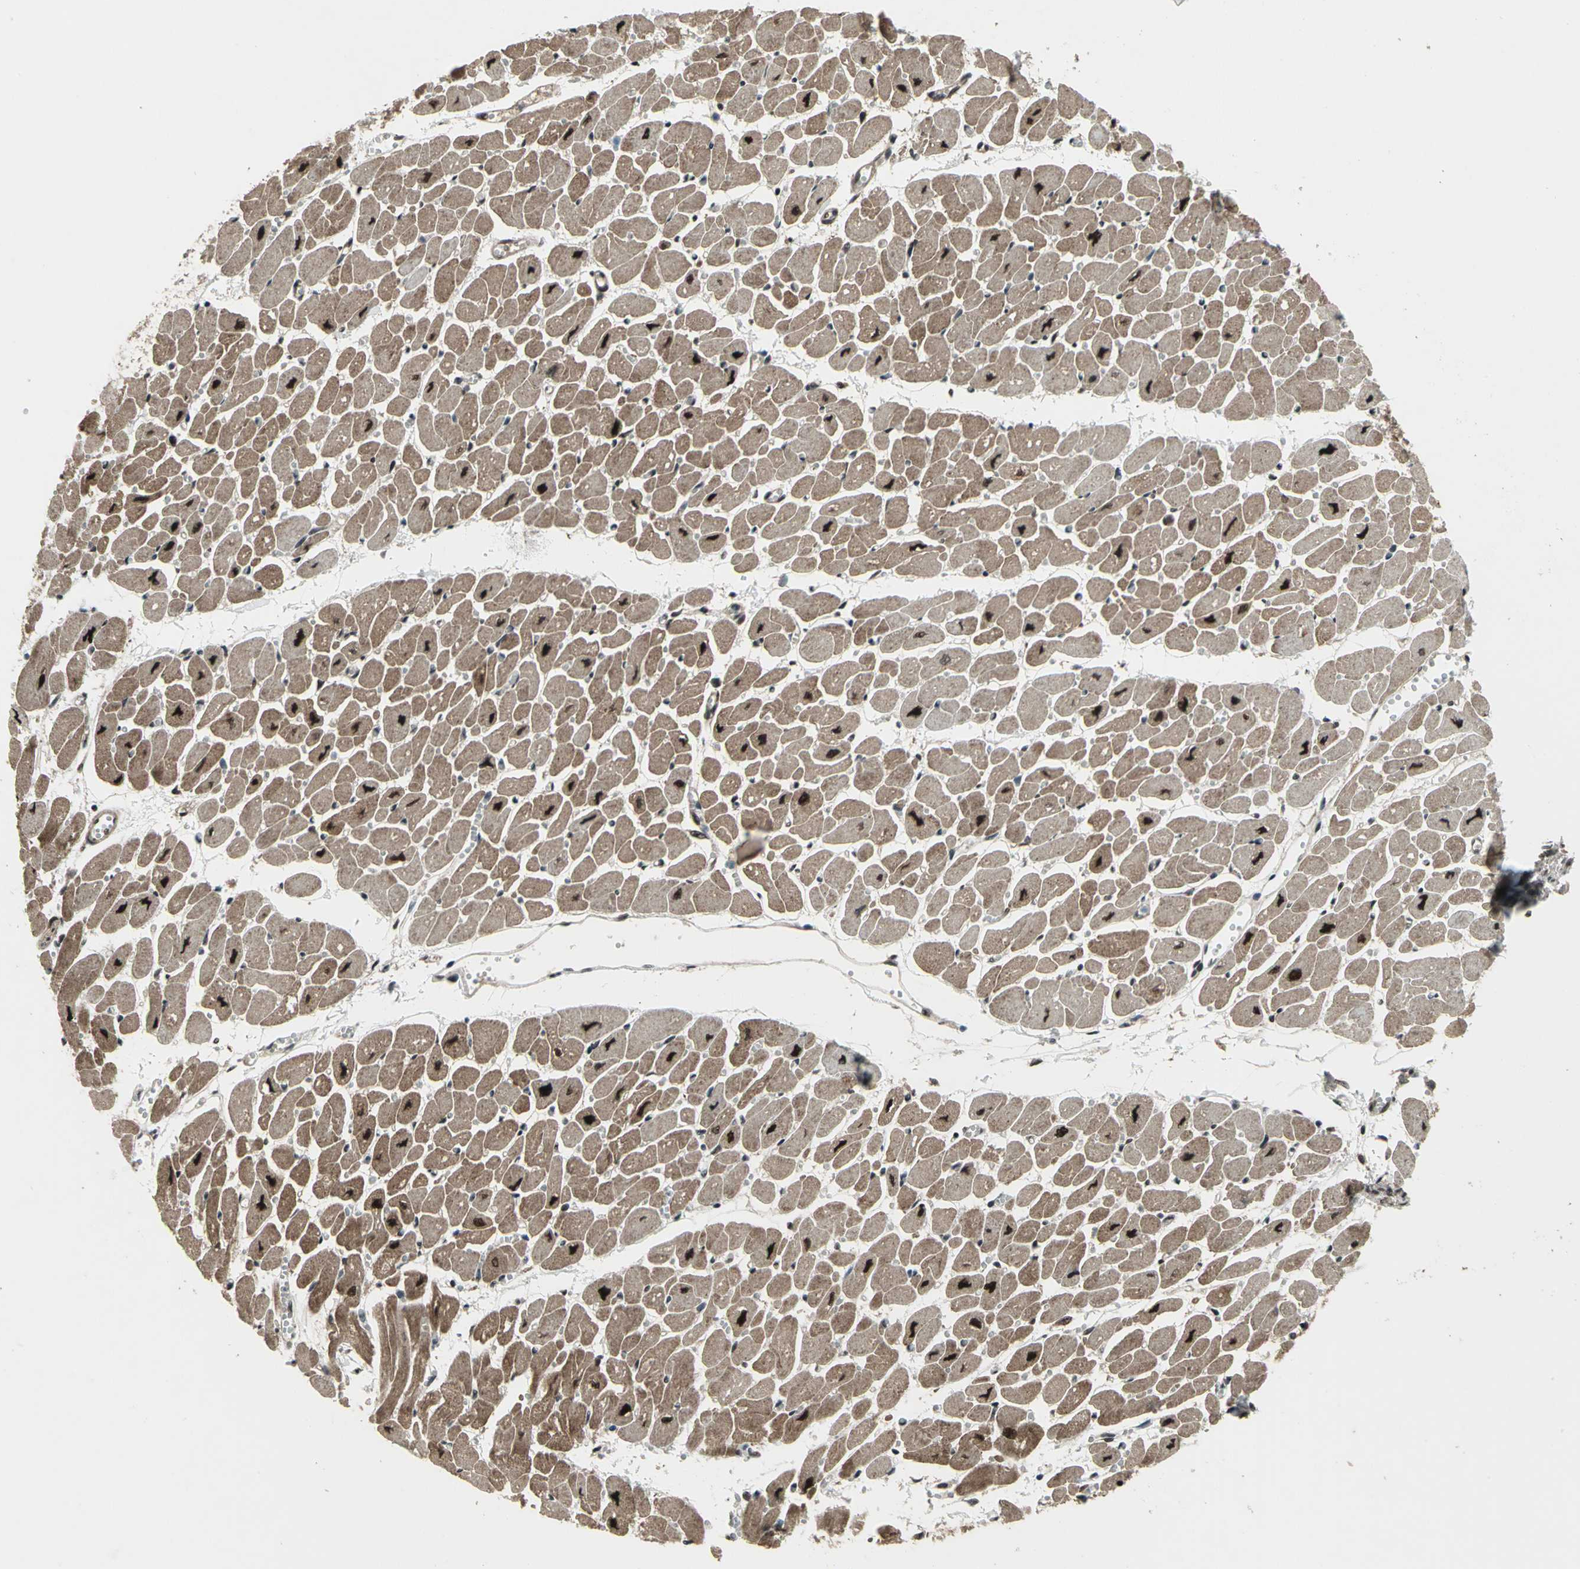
{"staining": {"intensity": "moderate", "quantity": ">75%", "location": "cytoplasmic/membranous"}, "tissue": "heart muscle", "cell_type": "Cardiomyocytes", "image_type": "normal", "snomed": [{"axis": "morphology", "description": "Normal tissue, NOS"}, {"axis": "topography", "description": "Heart"}], "caption": "A brown stain labels moderate cytoplasmic/membranous positivity of a protein in cardiomyocytes of unremarkable heart muscle. (Brightfield microscopy of DAB IHC at high magnification).", "gene": "COPS5", "patient": {"sex": "female", "age": 54}}